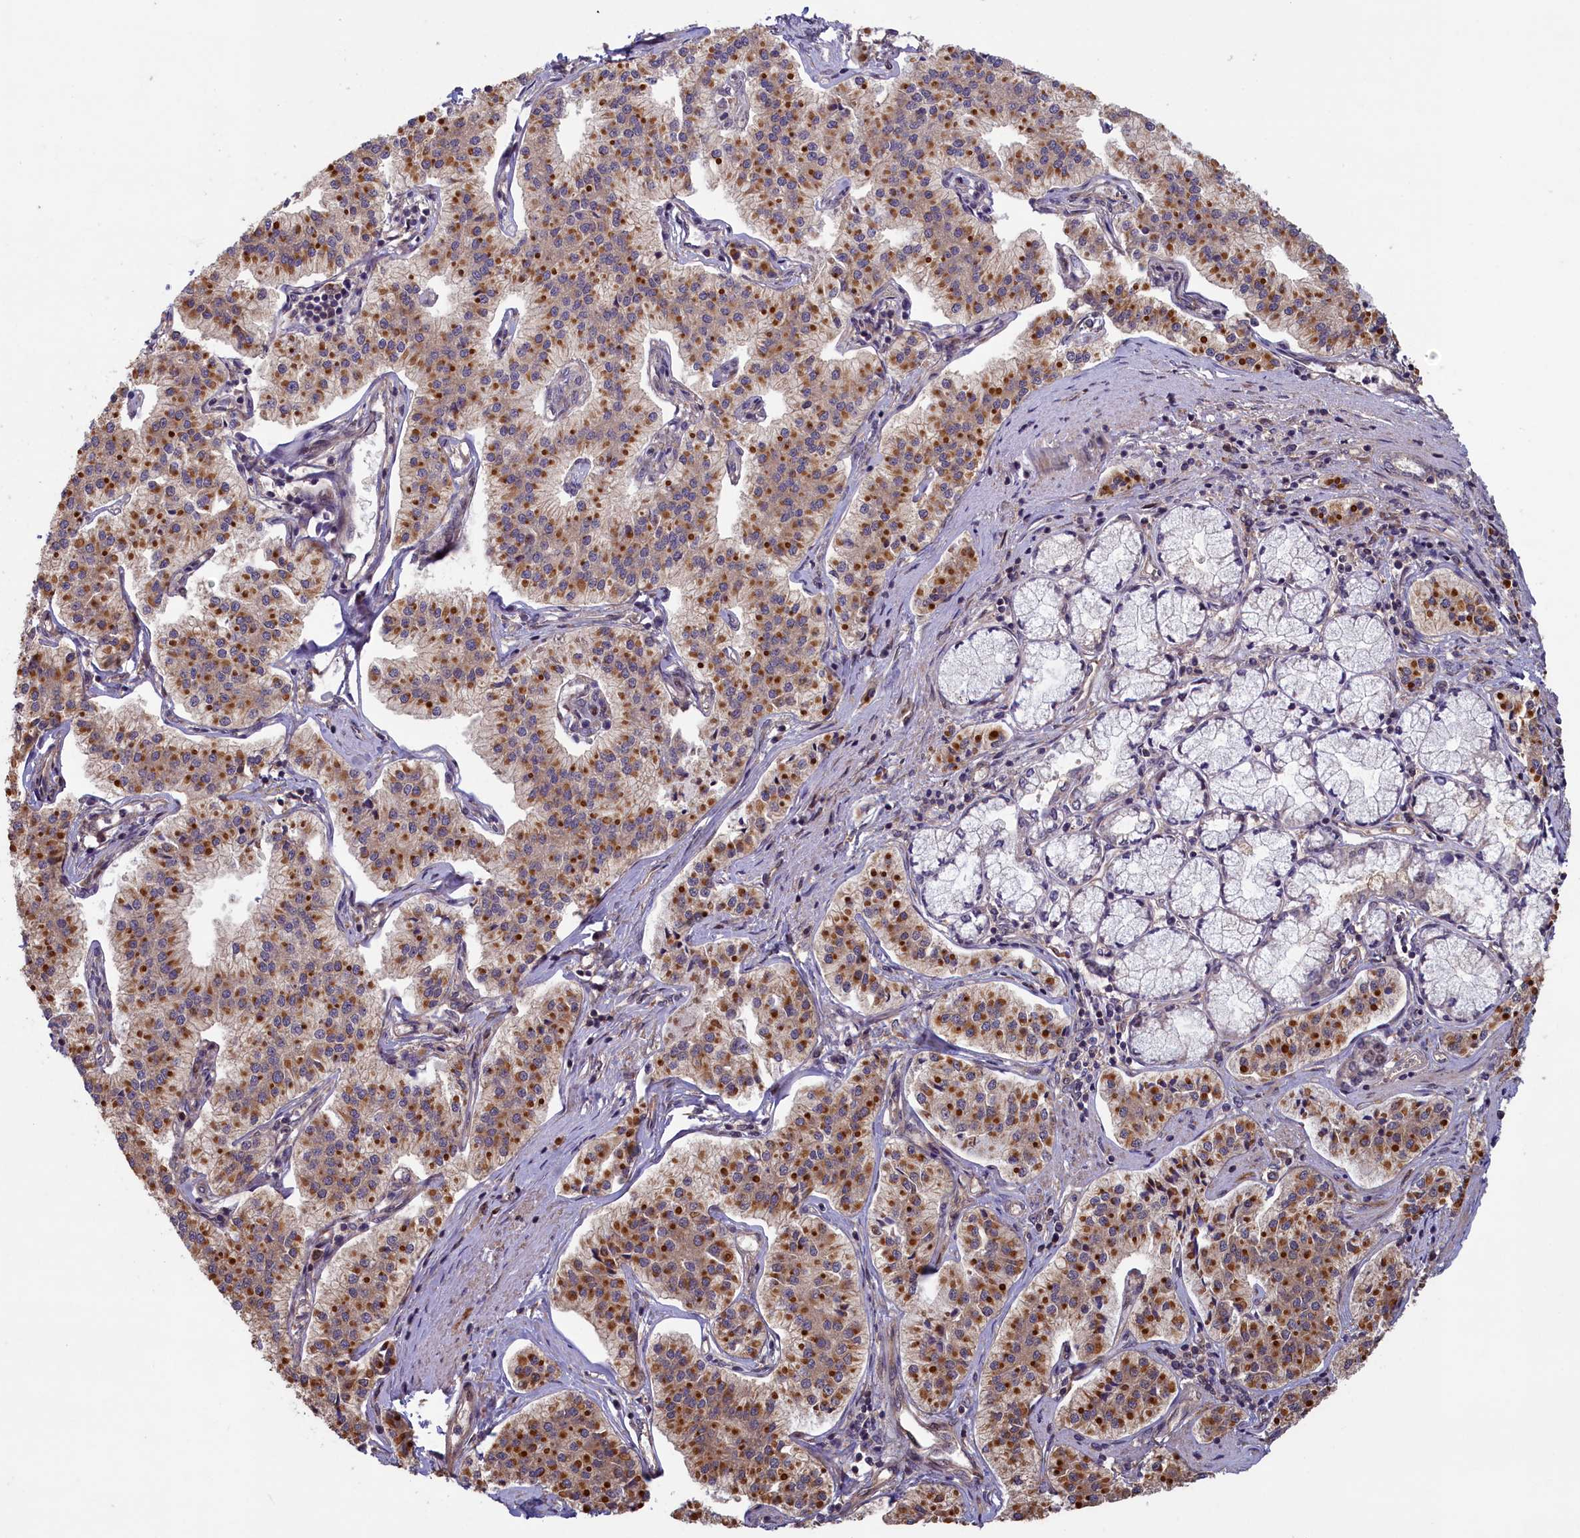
{"staining": {"intensity": "moderate", "quantity": ">75%", "location": "cytoplasmic/membranous"}, "tissue": "pancreatic cancer", "cell_type": "Tumor cells", "image_type": "cancer", "snomed": [{"axis": "morphology", "description": "Adenocarcinoma, NOS"}, {"axis": "topography", "description": "Pancreas"}], "caption": "This is an image of immunohistochemistry staining of adenocarcinoma (pancreatic), which shows moderate staining in the cytoplasmic/membranous of tumor cells.", "gene": "CIAO2B", "patient": {"sex": "female", "age": 50}}